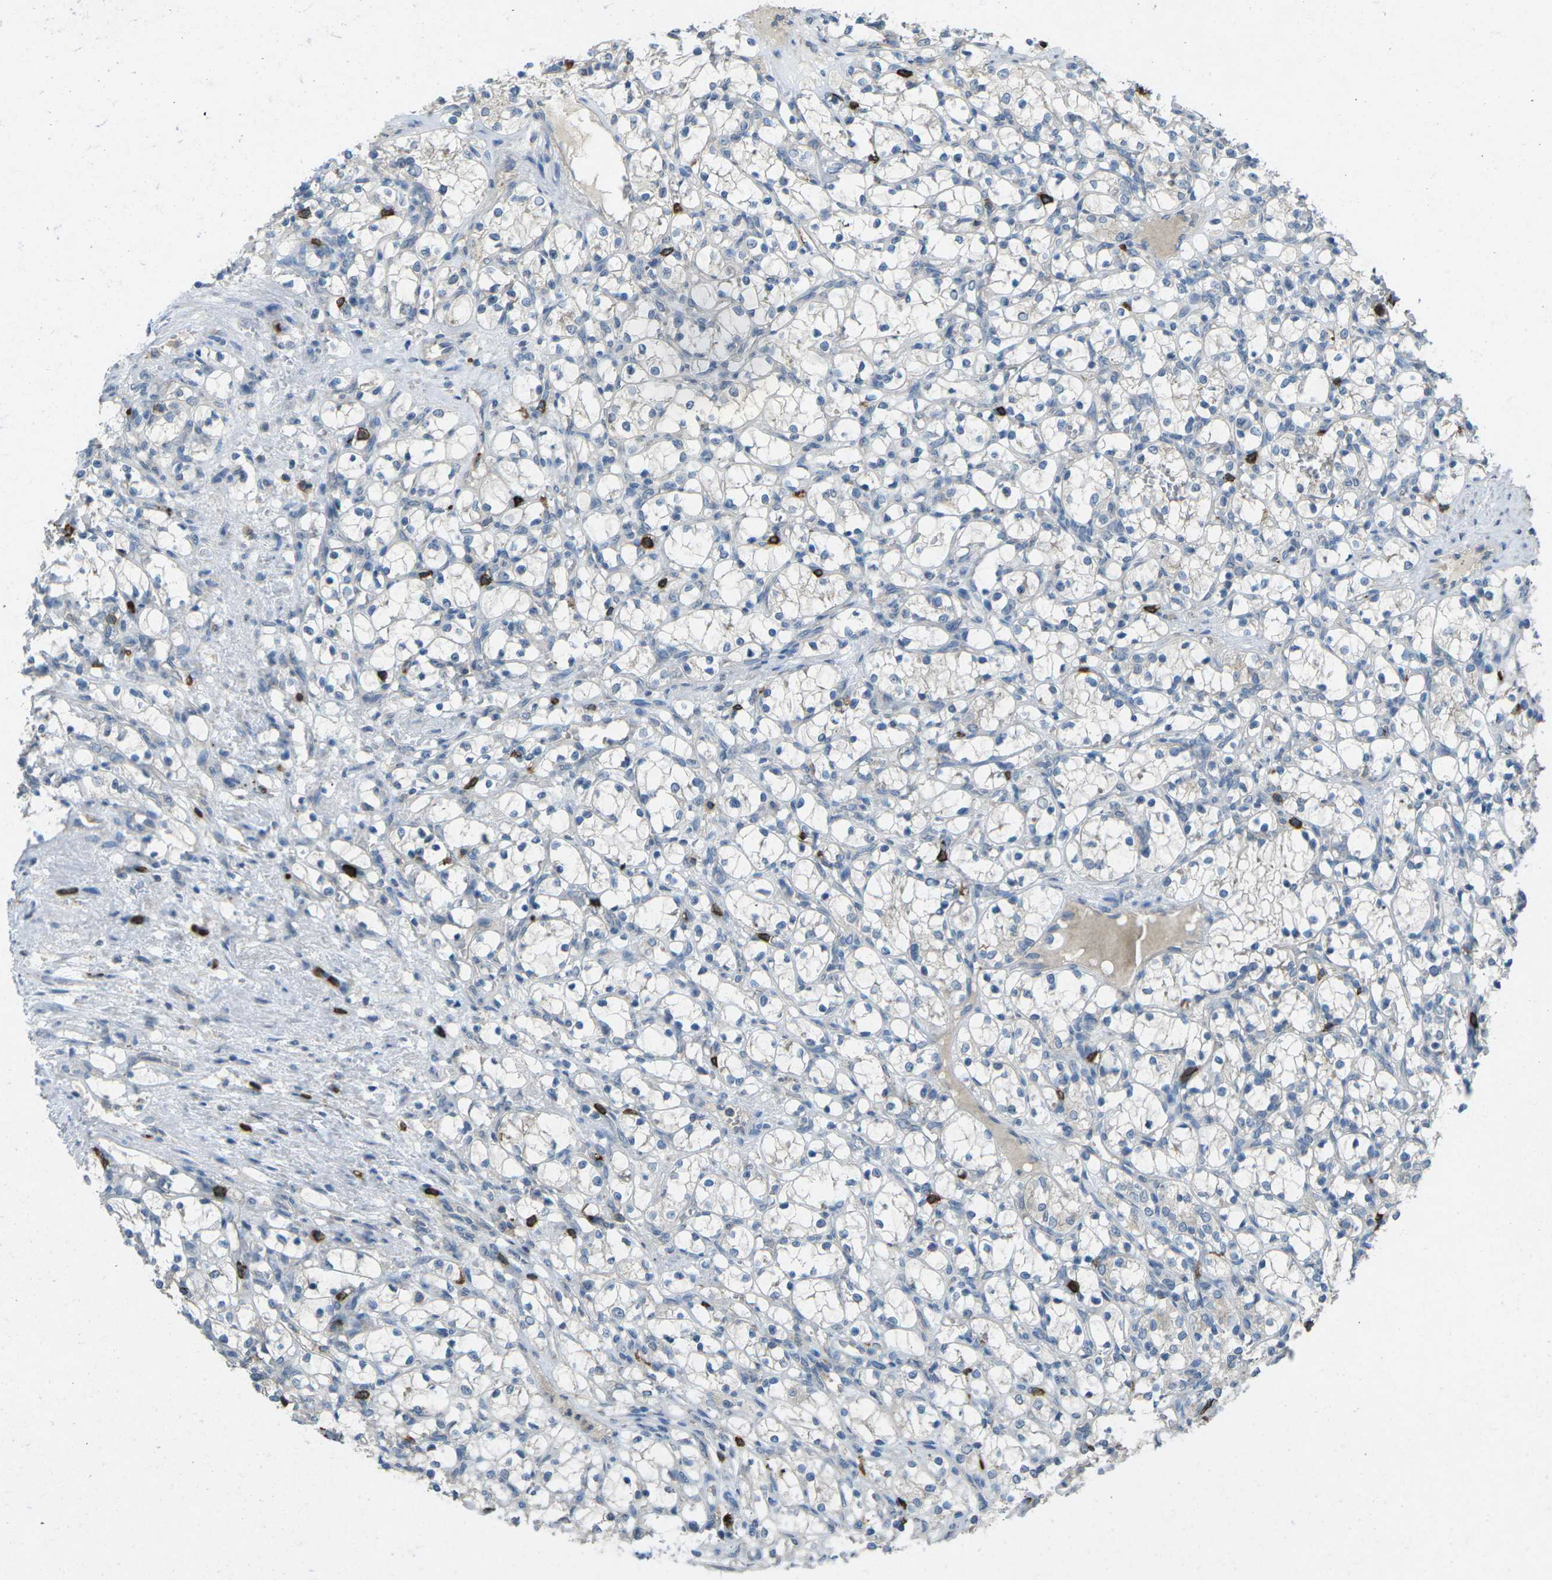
{"staining": {"intensity": "negative", "quantity": "none", "location": "none"}, "tissue": "renal cancer", "cell_type": "Tumor cells", "image_type": "cancer", "snomed": [{"axis": "morphology", "description": "Adenocarcinoma, NOS"}, {"axis": "topography", "description": "Kidney"}], "caption": "This is an IHC histopathology image of human renal cancer. There is no staining in tumor cells.", "gene": "CD19", "patient": {"sex": "female", "age": 69}}